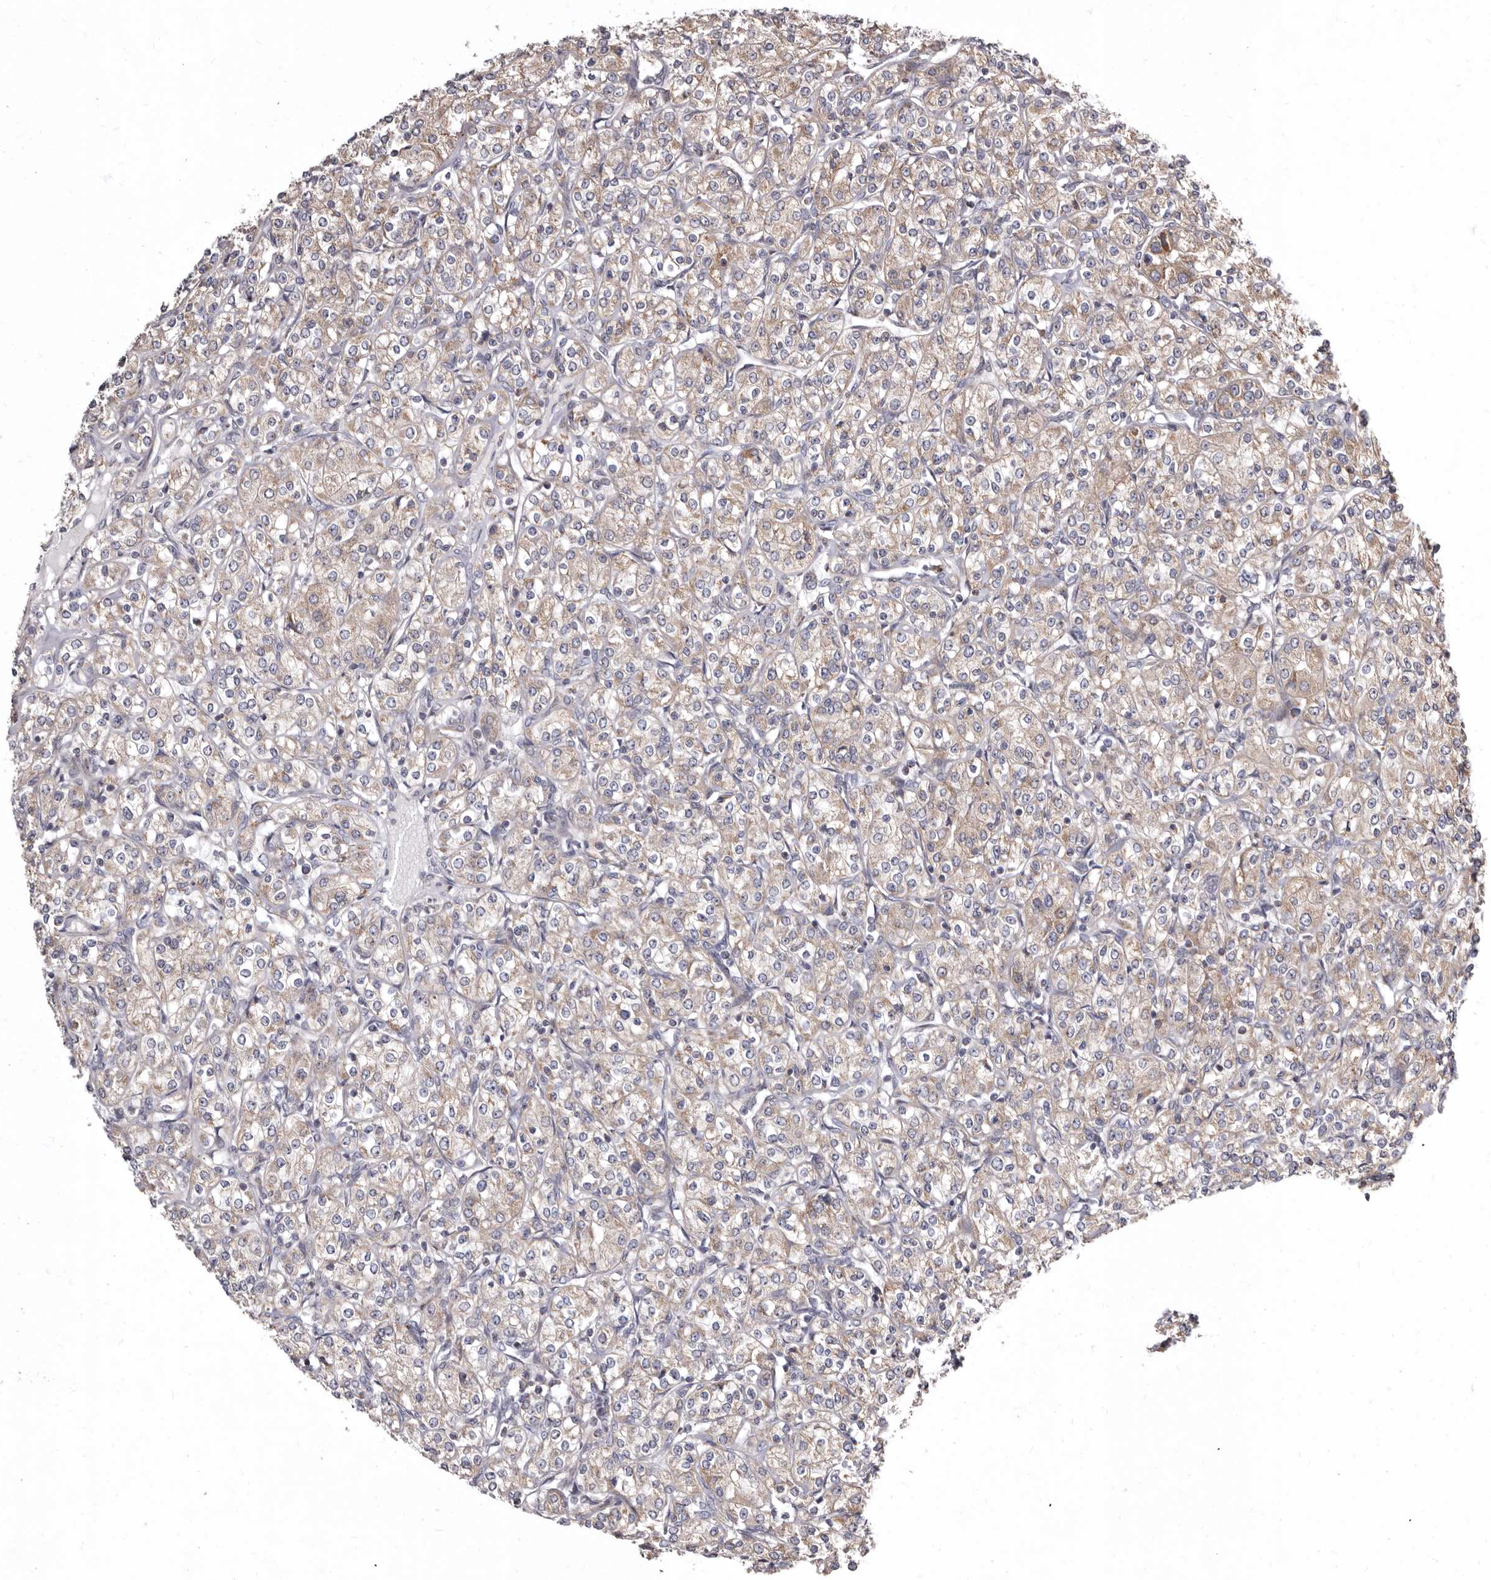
{"staining": {"intensity": "weak", "quantity": ">75%", "location": "cytoplasmic/membranous"}, "tissue": "renal cancer", "cell_type": "Tumor cells", "image_type": "cancer", "snomed": [{"axis": "morphology", "description": "Adenocarcinoma, NOS"}, {"axis": "topography", "description": "Kidney"}], "caption": "A histopathology image of renal cancer (adenocarcinoma) stained for a protein reveals weak cytoplasmic/membranous brown staining in tumor cells. (Brightfield microscopy of DAB IHC at high magnification).", "gene": "SMC4", "patient": {"sex": "male", "age": 77}}